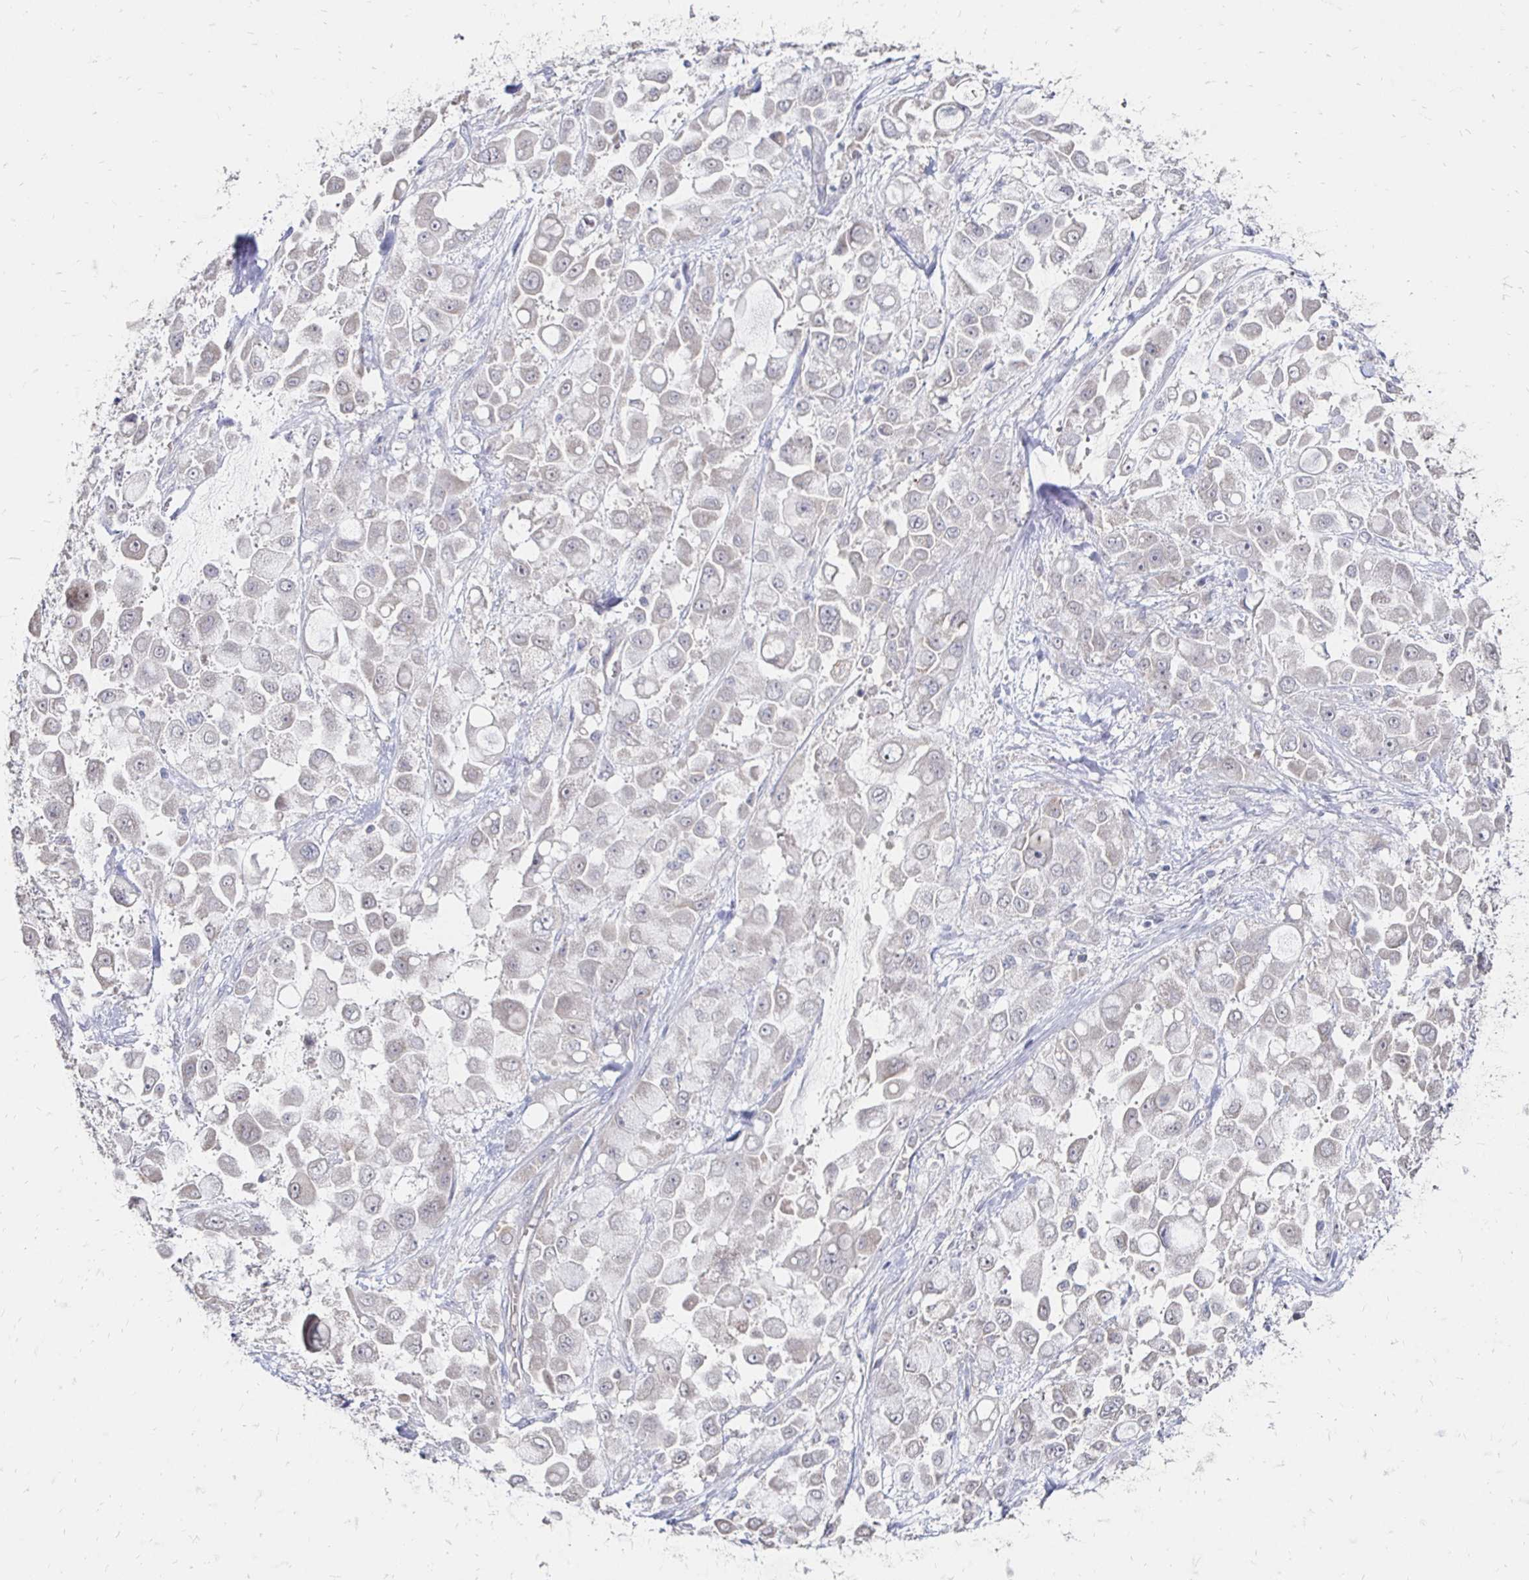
{"staining": {"intensity": "negative", "quantity": "none", "location": "none"}, "tissue": "stomach cancer", "cell_type": "Tumor cells", "image_type": "cancer", "snomed": [{"axis": "morphology", "description": "Adenocarcinoma, NOS"}, {"axis": "topography", "description": "Stomach"}], "caption": "This is an immunohistochemistry photomicrograph of adenocarcinoma (stomach). There is no staining in tumor cells.", "gene": "ZNF727", "patient": {"sex": "female", "age": 76}}